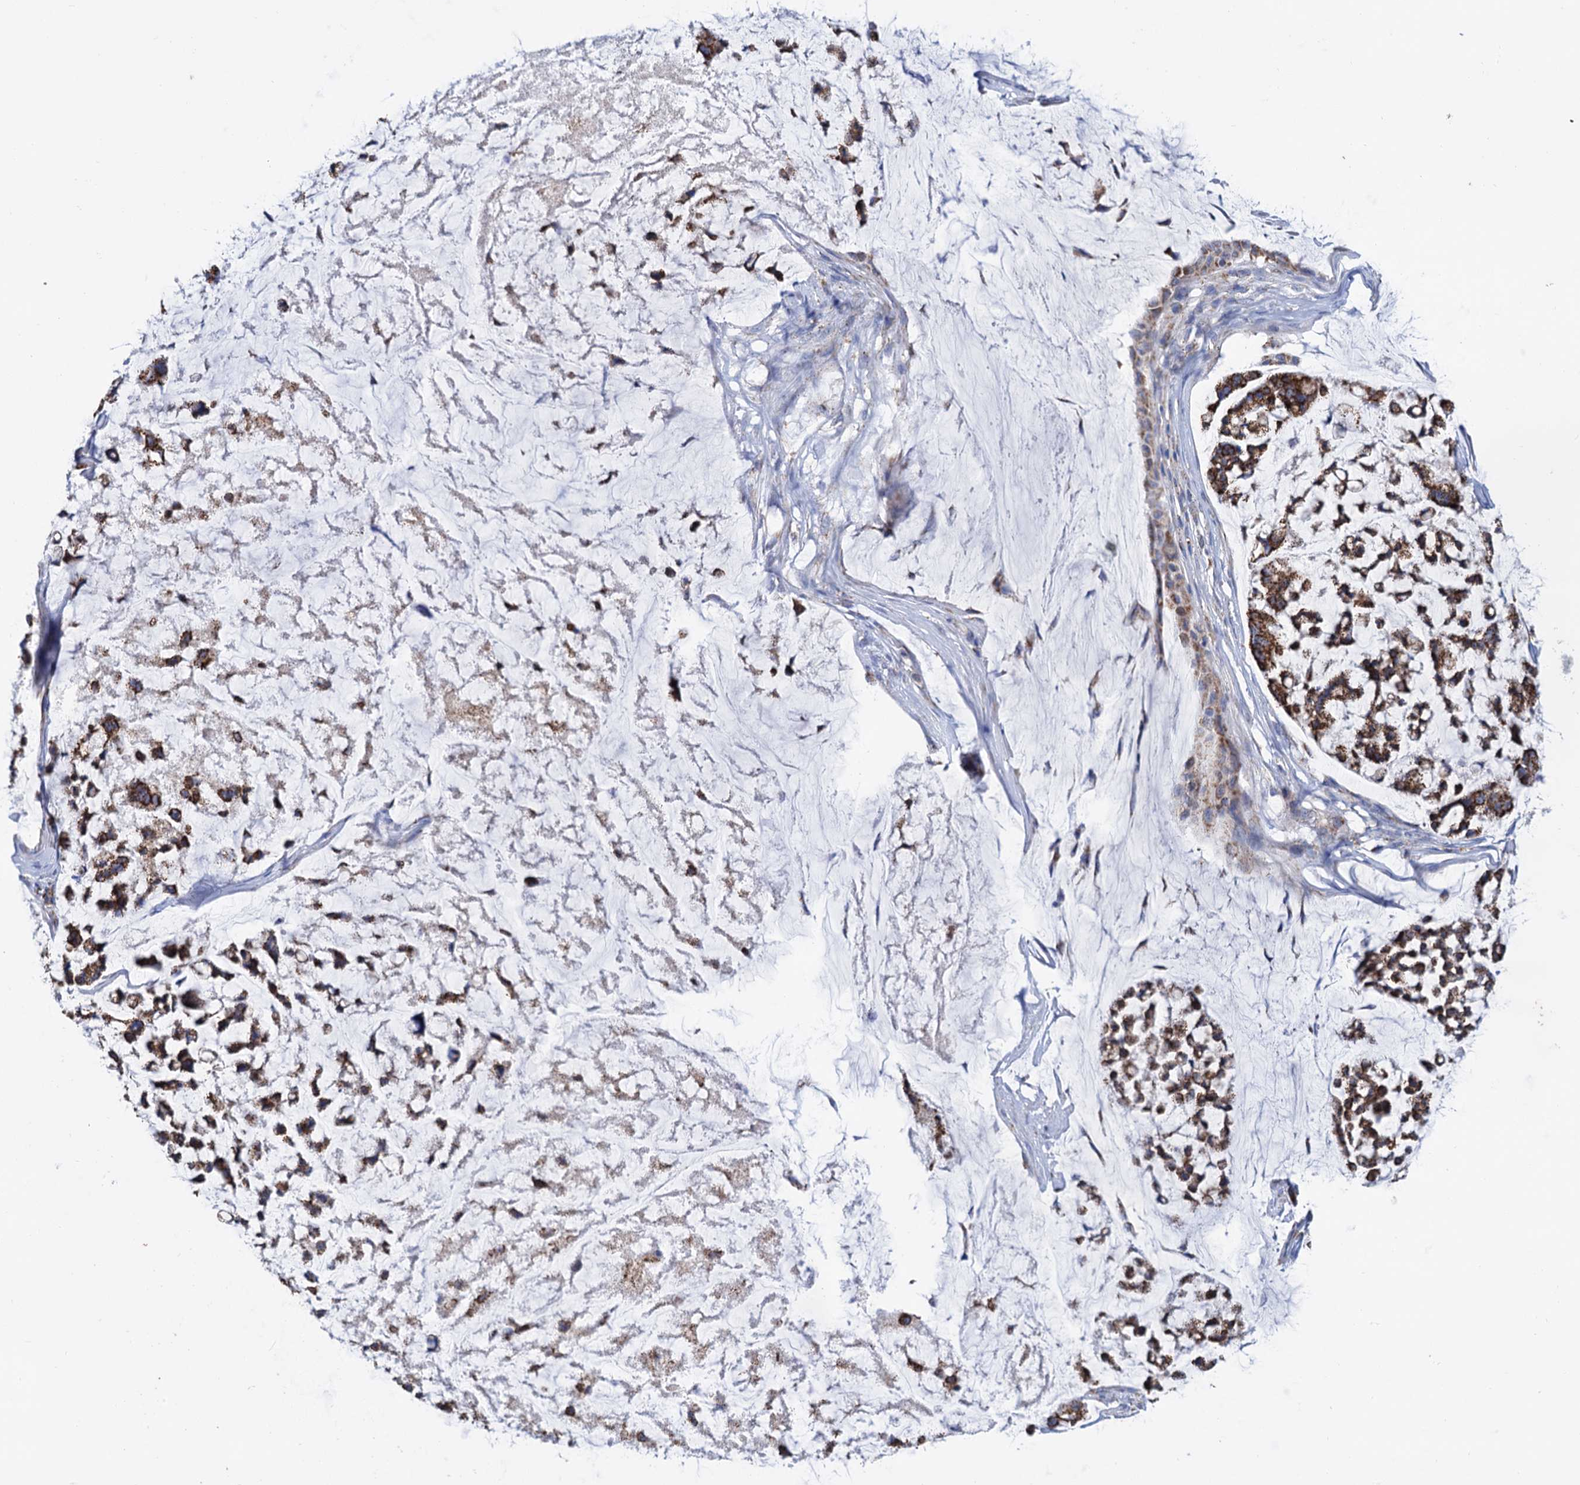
{"staining": {"intensity": "strong", "quantity": ">75%", "location": "cytoplasmic/membranous"}, "tissue": "stomach cancer", "cell_type": "Tumor cells", "image_type": "cancer", "snomed": [{"axis": "morphology", "description": "Adenocarcinoma, NOS"}, {"axis": "topography", "description": "Stomach, lower"}], "caption": "IHC of stomach cancer (adenocarcinoma) exhibits high levels of strong cytoplasmic/membranous positivity in approximately >75% of tumor cells. (DAB (3,3'-diaminobenzidine) = brown stain, brightfield microscopy at high magnification).", "gene": "C2CD3", "patient": {"sex": "male", "age": 67}}